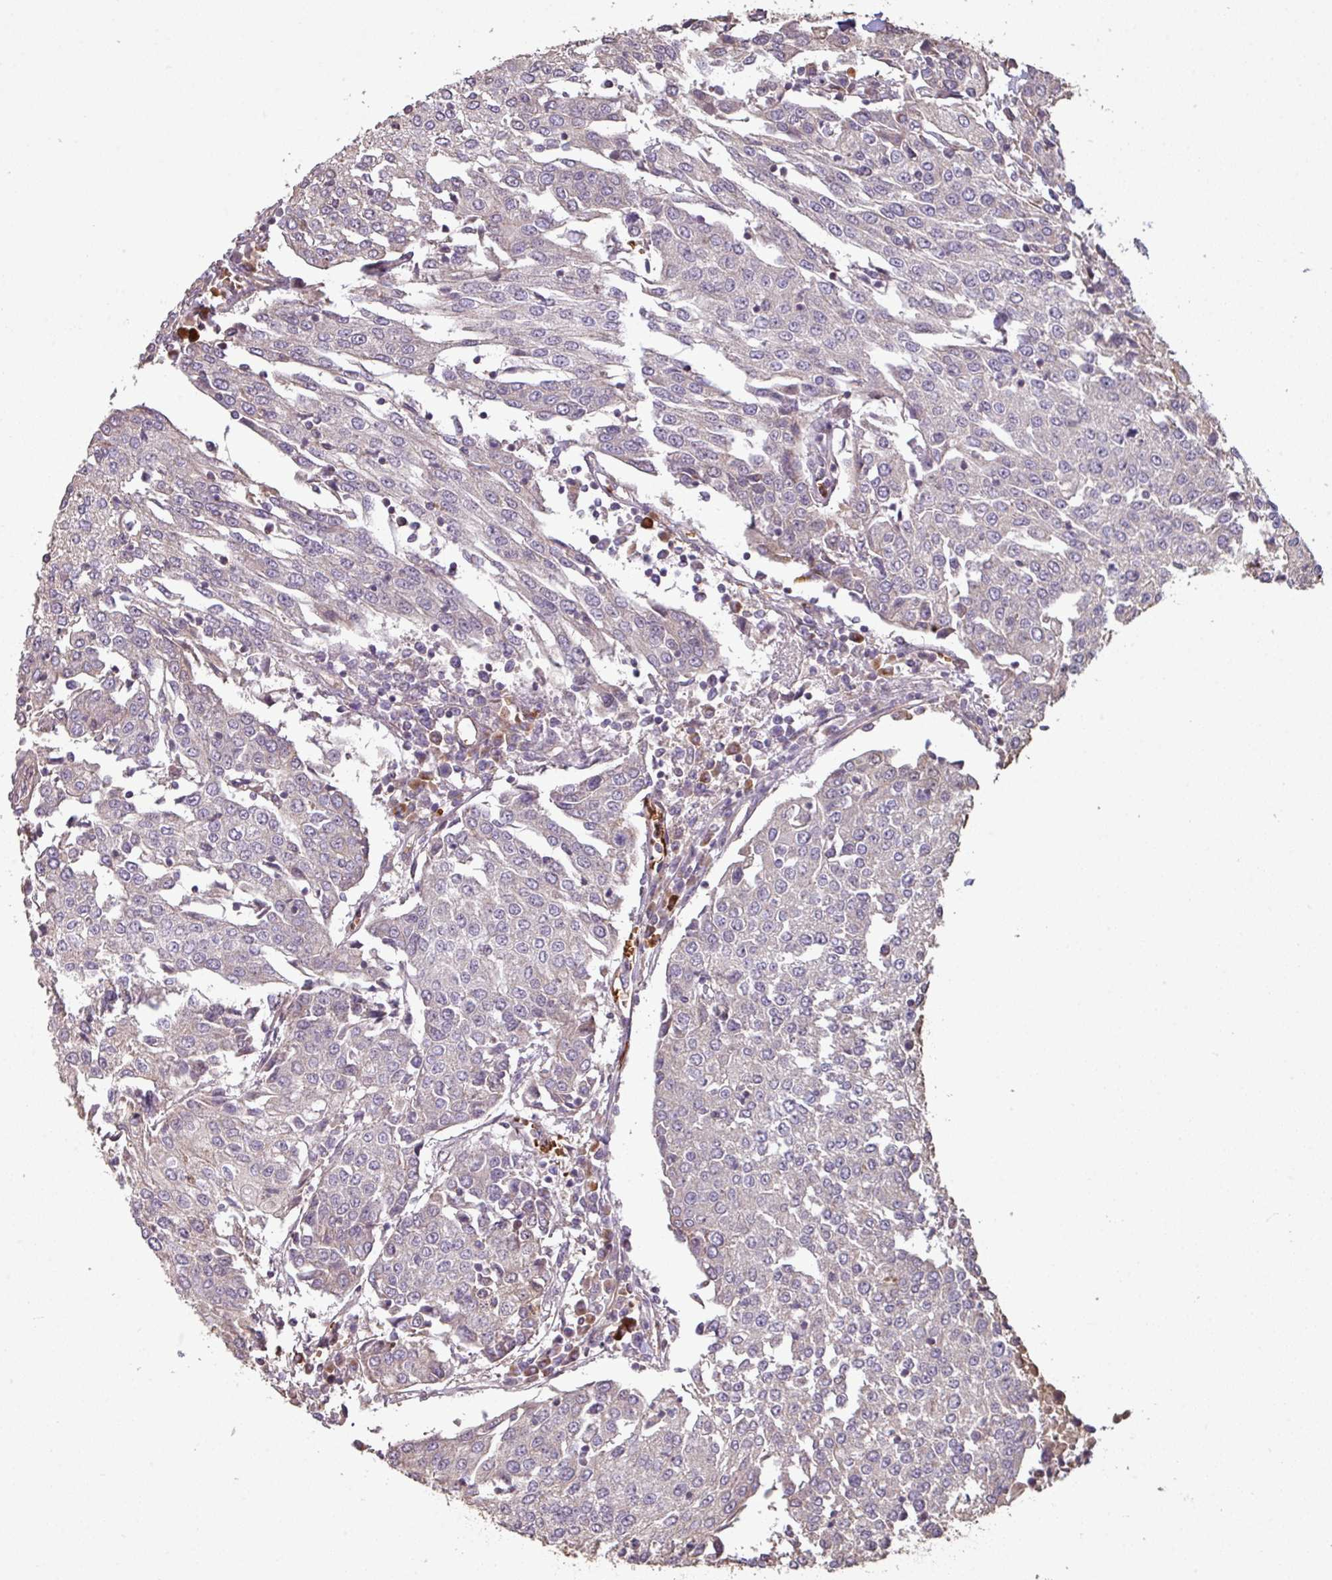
{"staining": {"intensity": "negative", "quantity": "none", "location": "none"}, "tissue": "urothelial cancer", "cell_type": "Tumor cells", "image_type": "cancer", "snomed": [{"axis": "morphology", "description": "Urothelial carcinoma, High grade"}, {"axis": "topography", "description": "Urinary bladder"}], "caption": "Immunohistochemical staining of human urothelial cancer demonstrates no significant expression in tumor cells.", "gene": "NHSL2", "patient": {"sex": "female", "age": 85}}